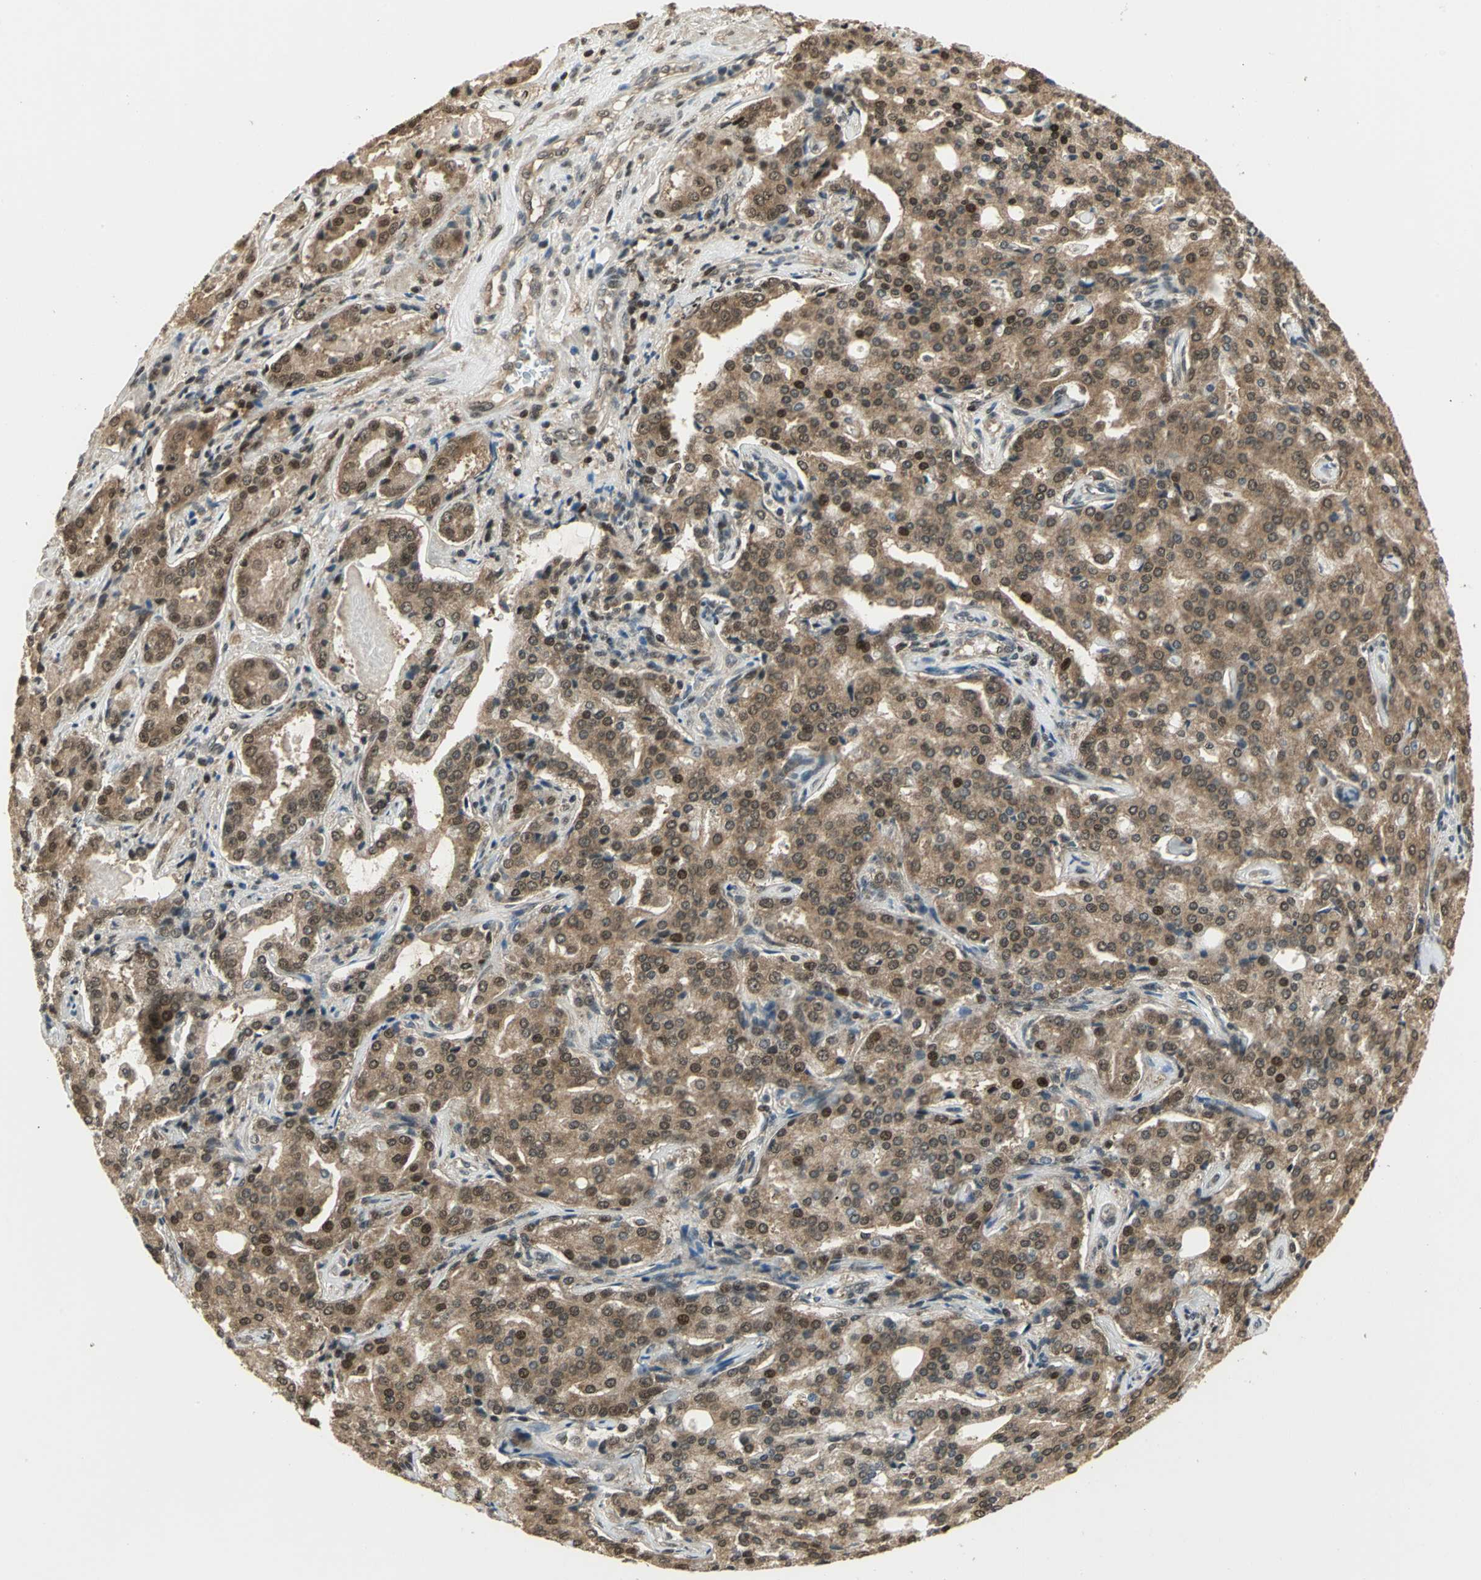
{"staining": {"intensity": "moderate", "quantity": ">75%", "location": "cytoplasmic/membranous,nuclear"}, "tissue": "prostate cancer", "cell_type": "Tumor cells", "image_type": "cancer", "snomed": [{"axis": "morphology", "description": "Adenocarcinoma, High grade"}, {"axis": "topography", "description": "Prostate"}], "caption": "Moderate cytoplasmic/membranous and nuclear positivity for a protein is seen in about >75% of tumor cells of prostate cancer (high-grade adenocarcinoma) using immunohistochemistry.", "gene": "PSMC3", "patient": {"sex": "male", "age": 72}}